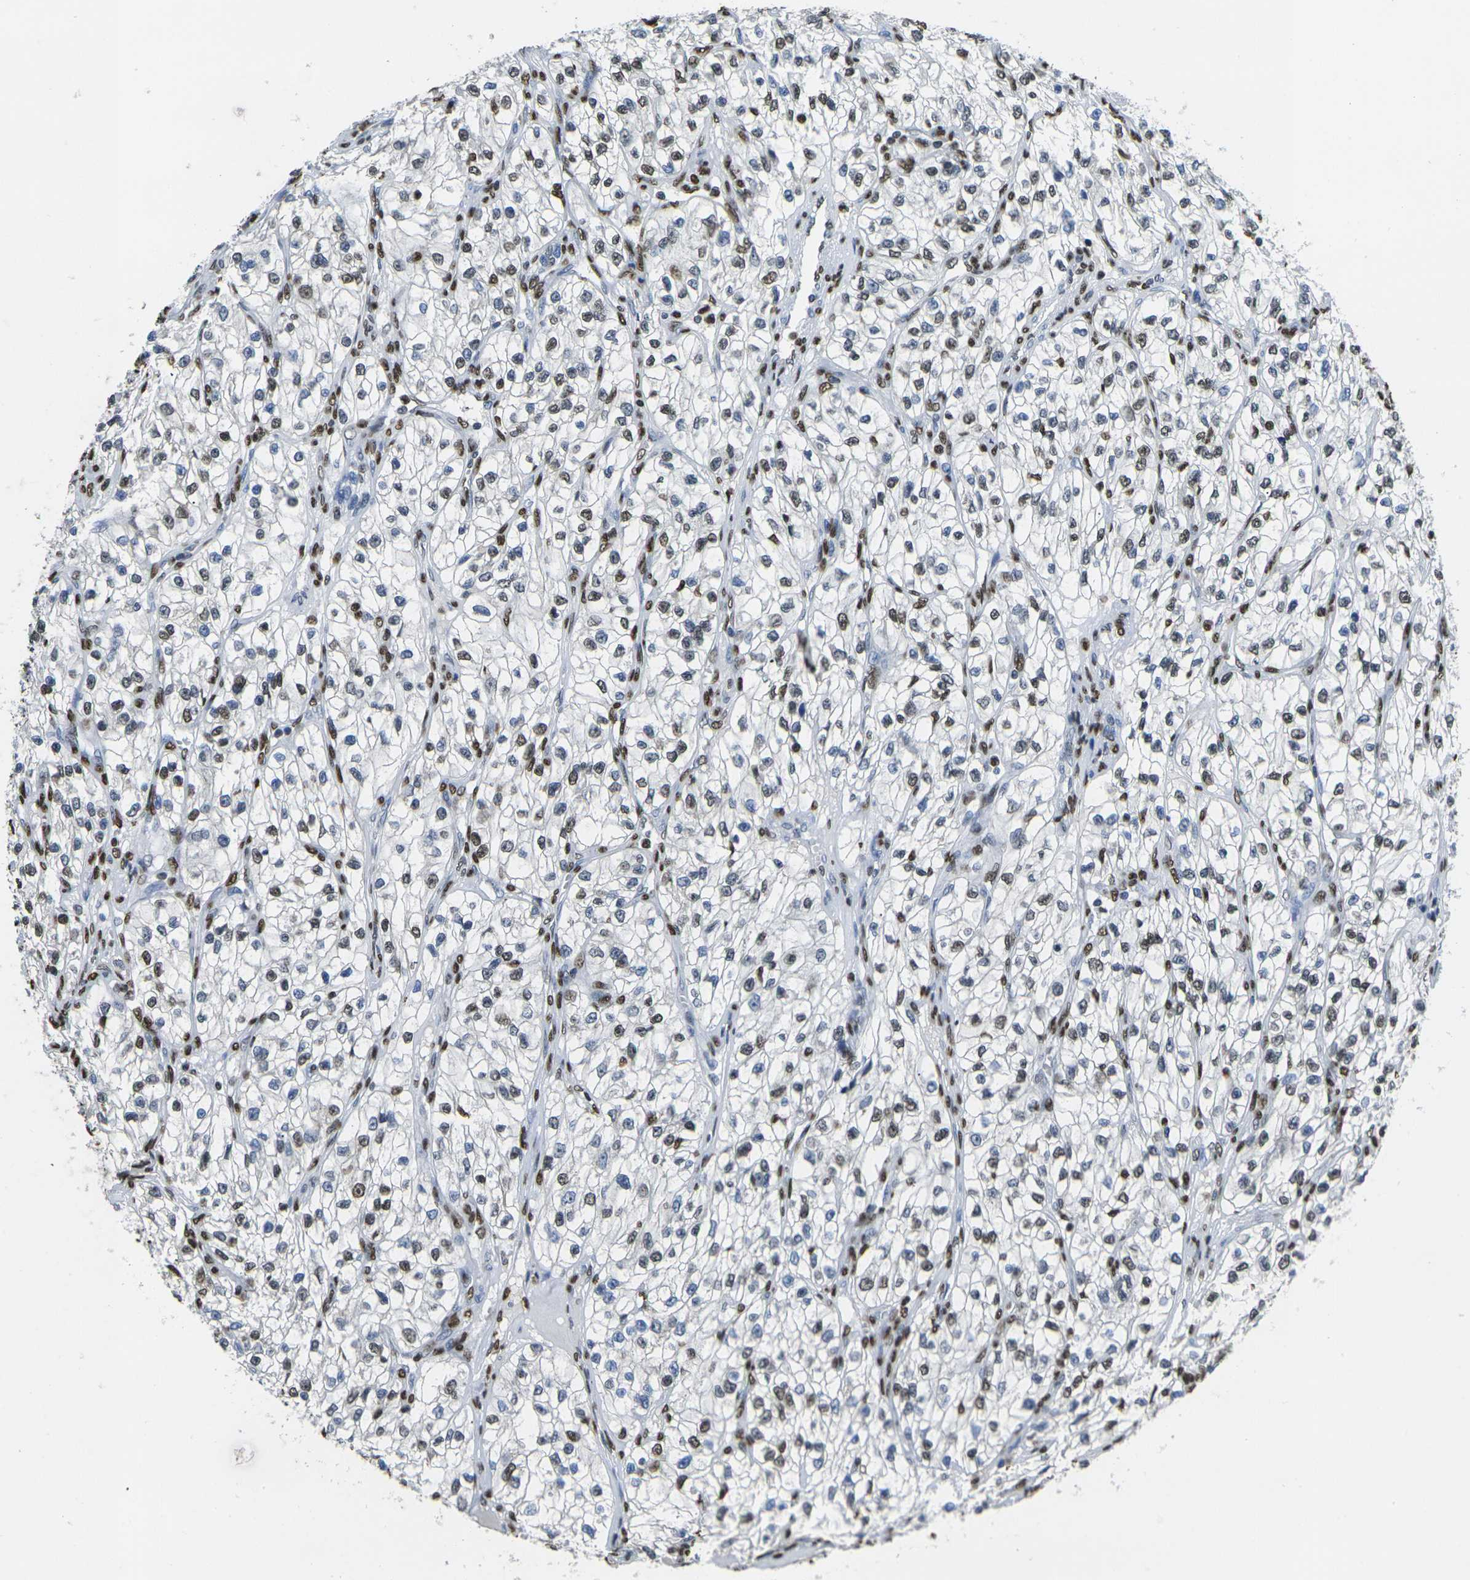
{"staining": {"intensity": "moderate", "quantity": "<25%", "location": "nuclear"}, "tissue": "renal cancer", "cell_type": "Tumor cells", "image_type": "cancer", "snomed": [{"axis": "morphology", "description": "Adenocarcinoma, NOS"}, {"axis": "topography", "description": "Kidney"}], "caption": "High-magnification brightfield microscopy of adenocarcinoma (renal) stained with DAB (brown) and counterstained with hematoxylin (blue). tumor cells exhibit moderate nuclear expression is identified in approximately<25% of cells.", "gene": "DRAXIN", "patient": {"sex": "female", "age": 57}}